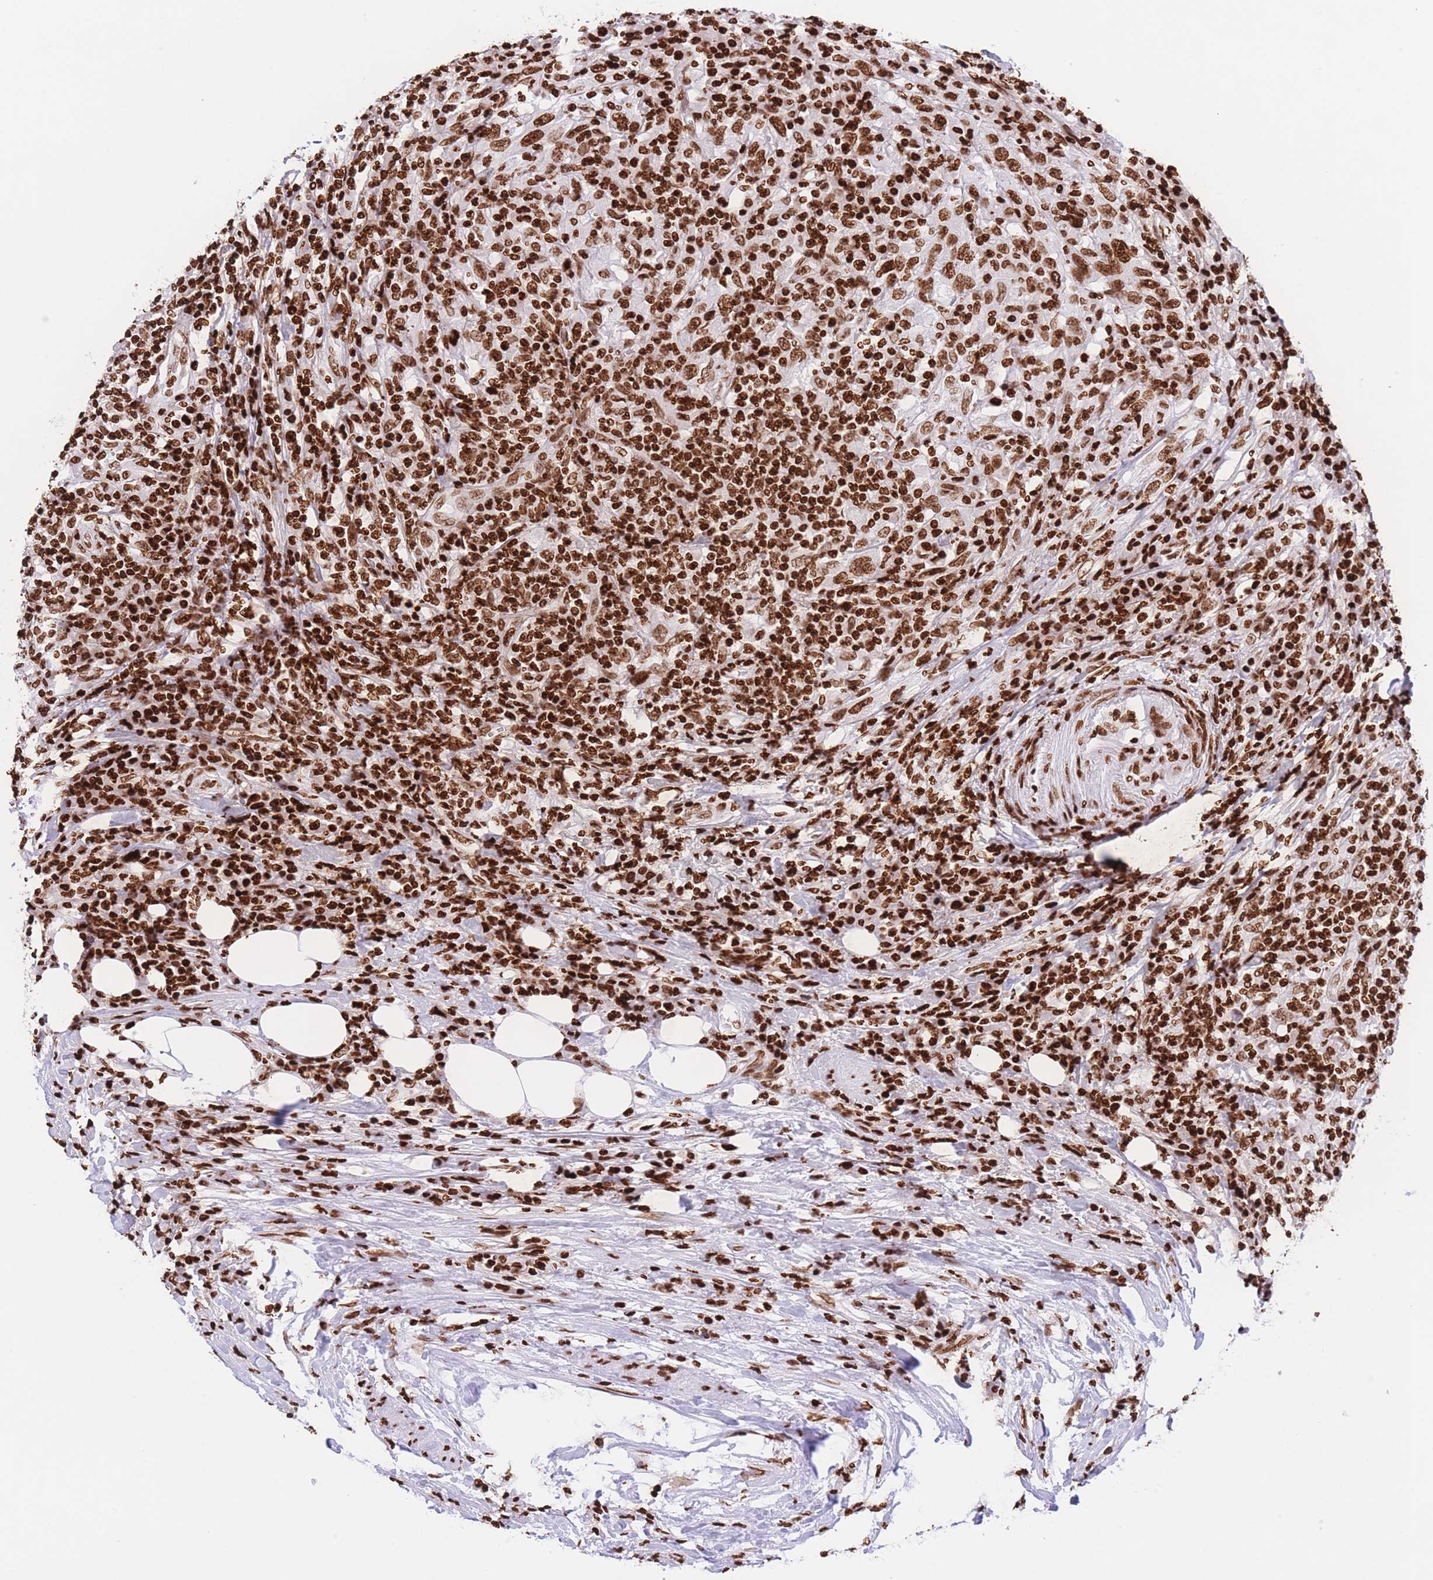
{"staining": {"intensity": "strong", "quantity": ">75%", "location": "nuclear"}, "tissue": "urothelial cancer", "cell_type": "Tumor cells", "image_type": "cancer", "snomed": [{"axis": "morphology", "description": "Urothelial carcinoma, High grade"}, {"axis": "topography", "description": "Urinary bladder"}], "caption": "DAB immunohistochemical staining of urothelial cancer displays strong nuclear protein positivity in approximately >75% of tumor cells.", "gene": "H2BC11", "patient": {"sex": "male", "age": 61}}